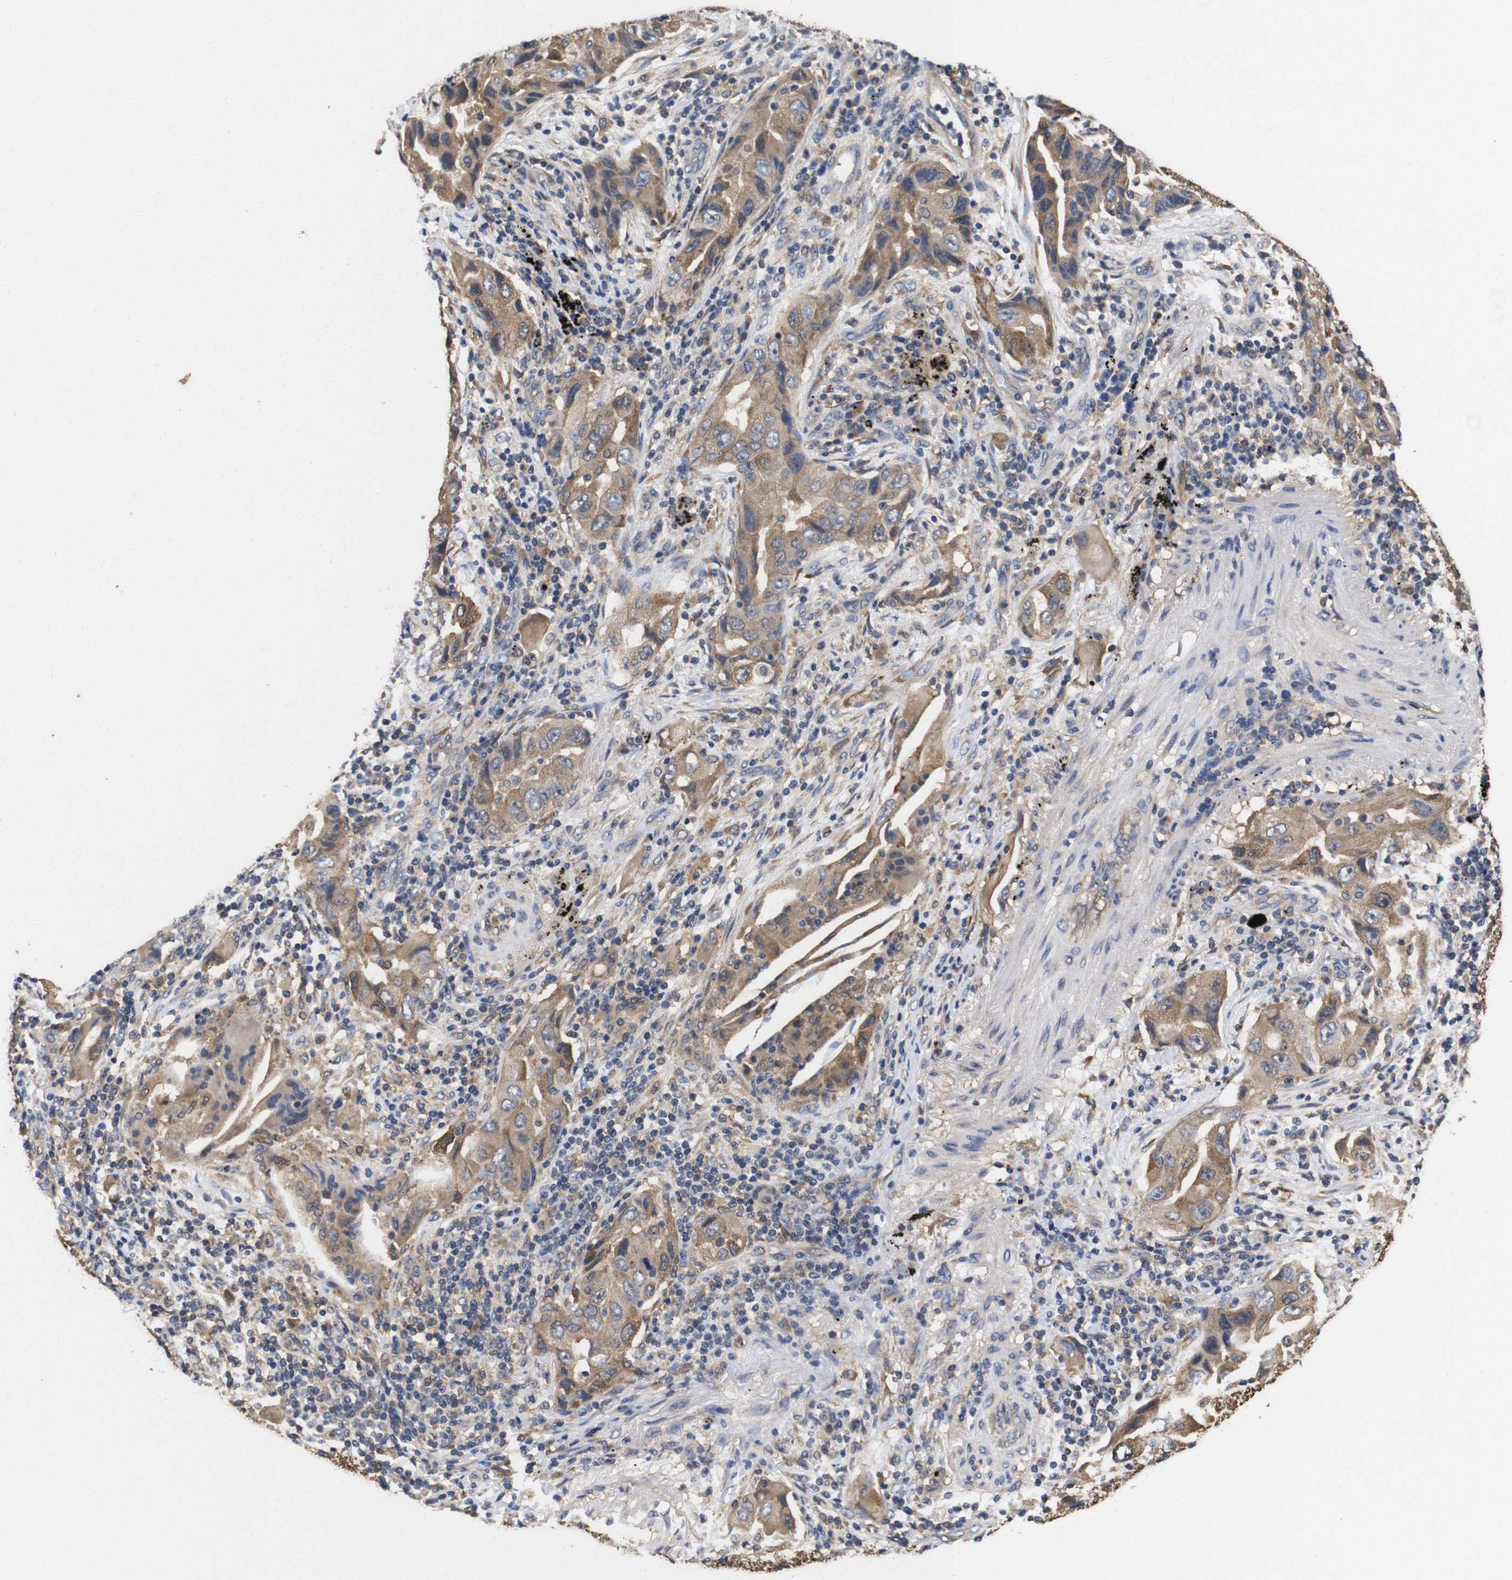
{"staining": {"intensity": "moderate", "quantity": ">75%", "location": "cytoplasmic/membranous"}, "tissue": "lung cancer", "cell_type": "Tumor cells", "image_type": "cancer", "snomed": [{"axis": "morphology", "description": "Adenocarcinoma, NOS"}, {"axis": "topography", "description": "Lung"}], "caption": "DAB (3,3'-diaminobenzidine) immunohistochemical staining of human lung adenocarcinoma shows moderate cytoplasmic/membranous protein staining in about >75% of tumor cells. (Brightfield microscopy of DAB IHC at high magnification).", "gene": "LRRCC1", "patient": {"sex": "female", "age": 65}}